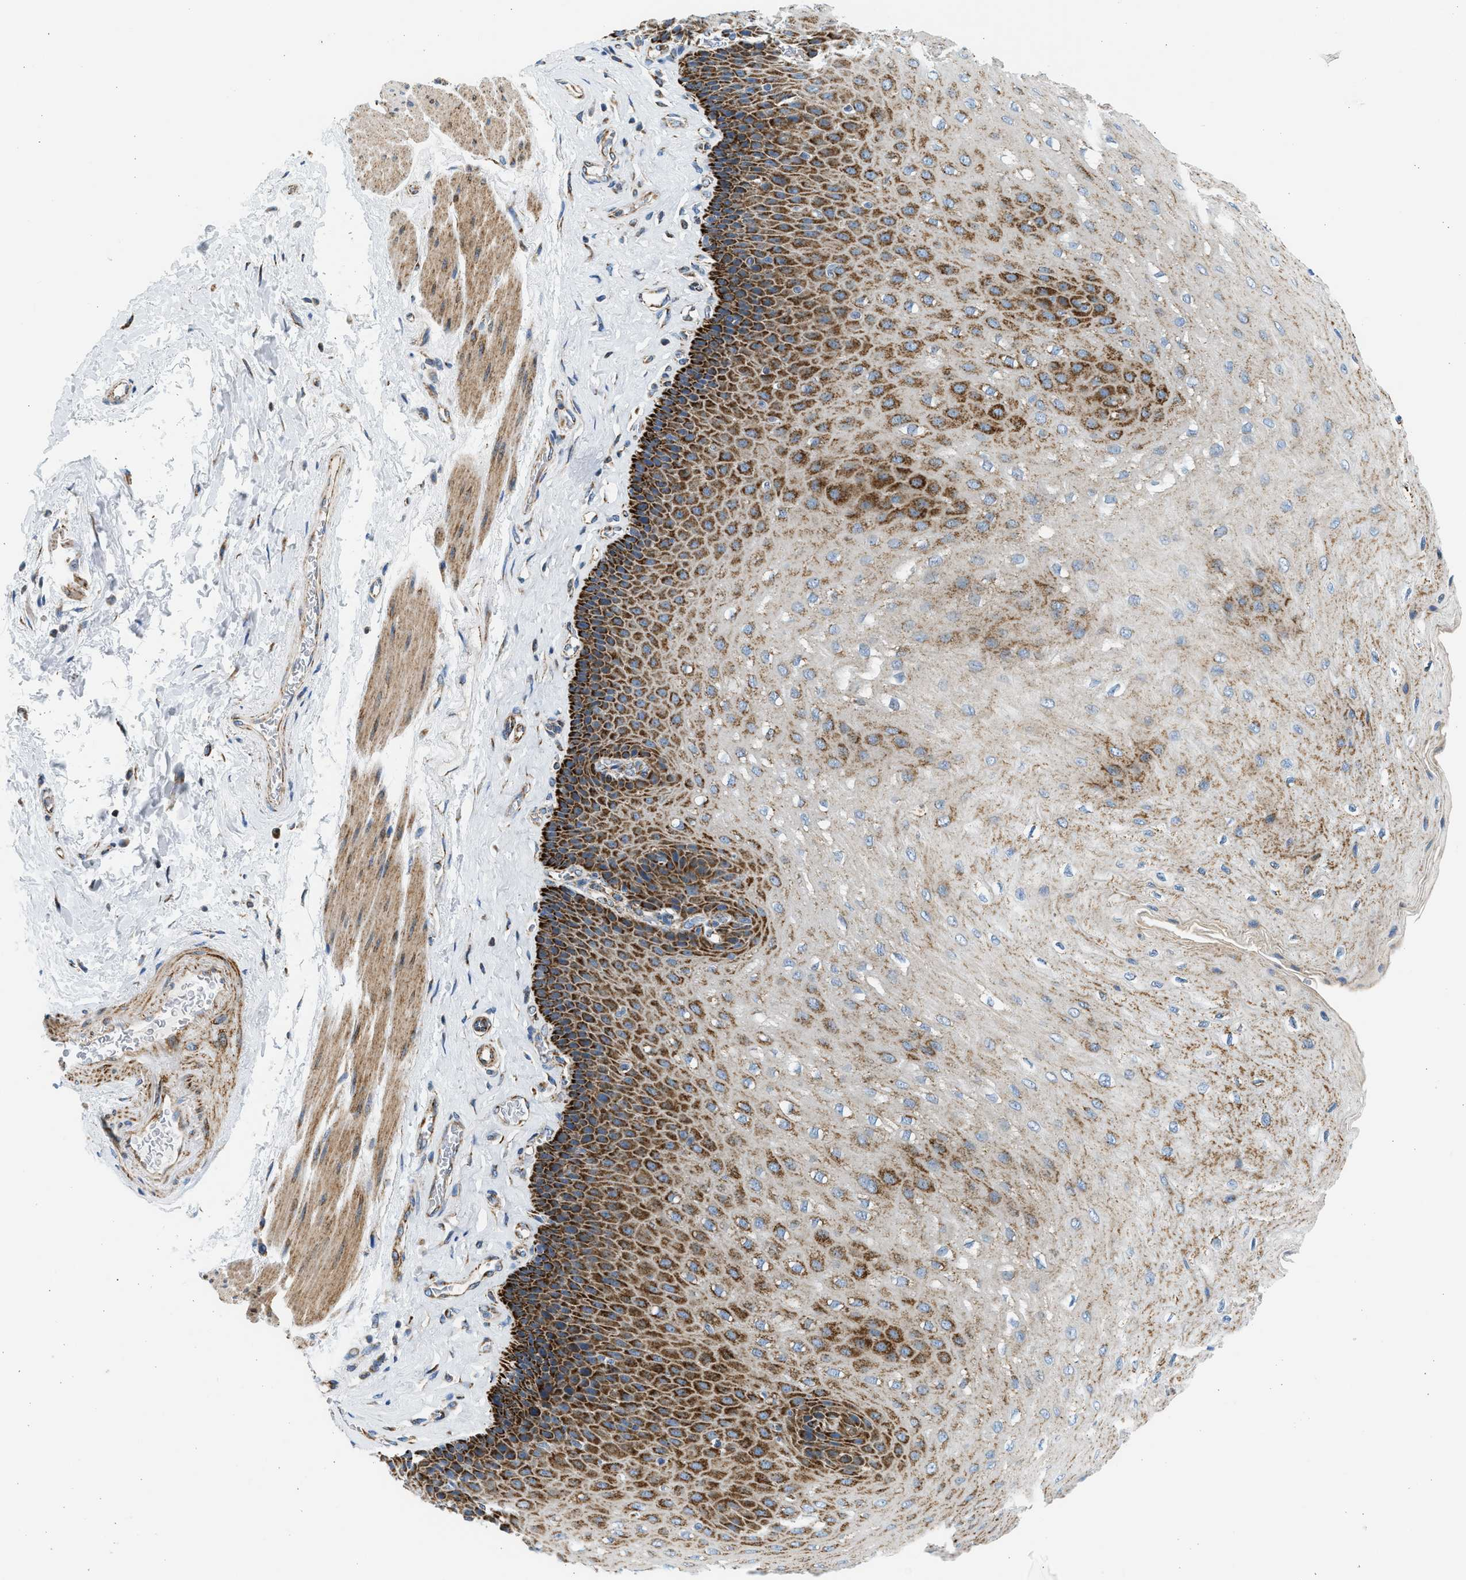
{"staining": {"intensity": "strong", "quantity": "25%-75%", "location": "cytoplasmic/membranous"}, "tissue": "esophagus", "cell_type": "Squamous epithelial cells", "image_type": "normal", "snomed": [{"axis": "morphology", "description": "Normal tissue, NOS"}, {"axis": "topography", "description": "Esophagus"}], "caption": "Immunohistochemical staining of normal esophagus shows strong cytoplasmic/membranous protein staining in approximately 25%-75% of squamous epithelial cells. (DAB IHC, brown staining for protein, blue staining for nuclei).", "gene": "KCNMB3", "patient": {"sex": "female", "age": 72}}